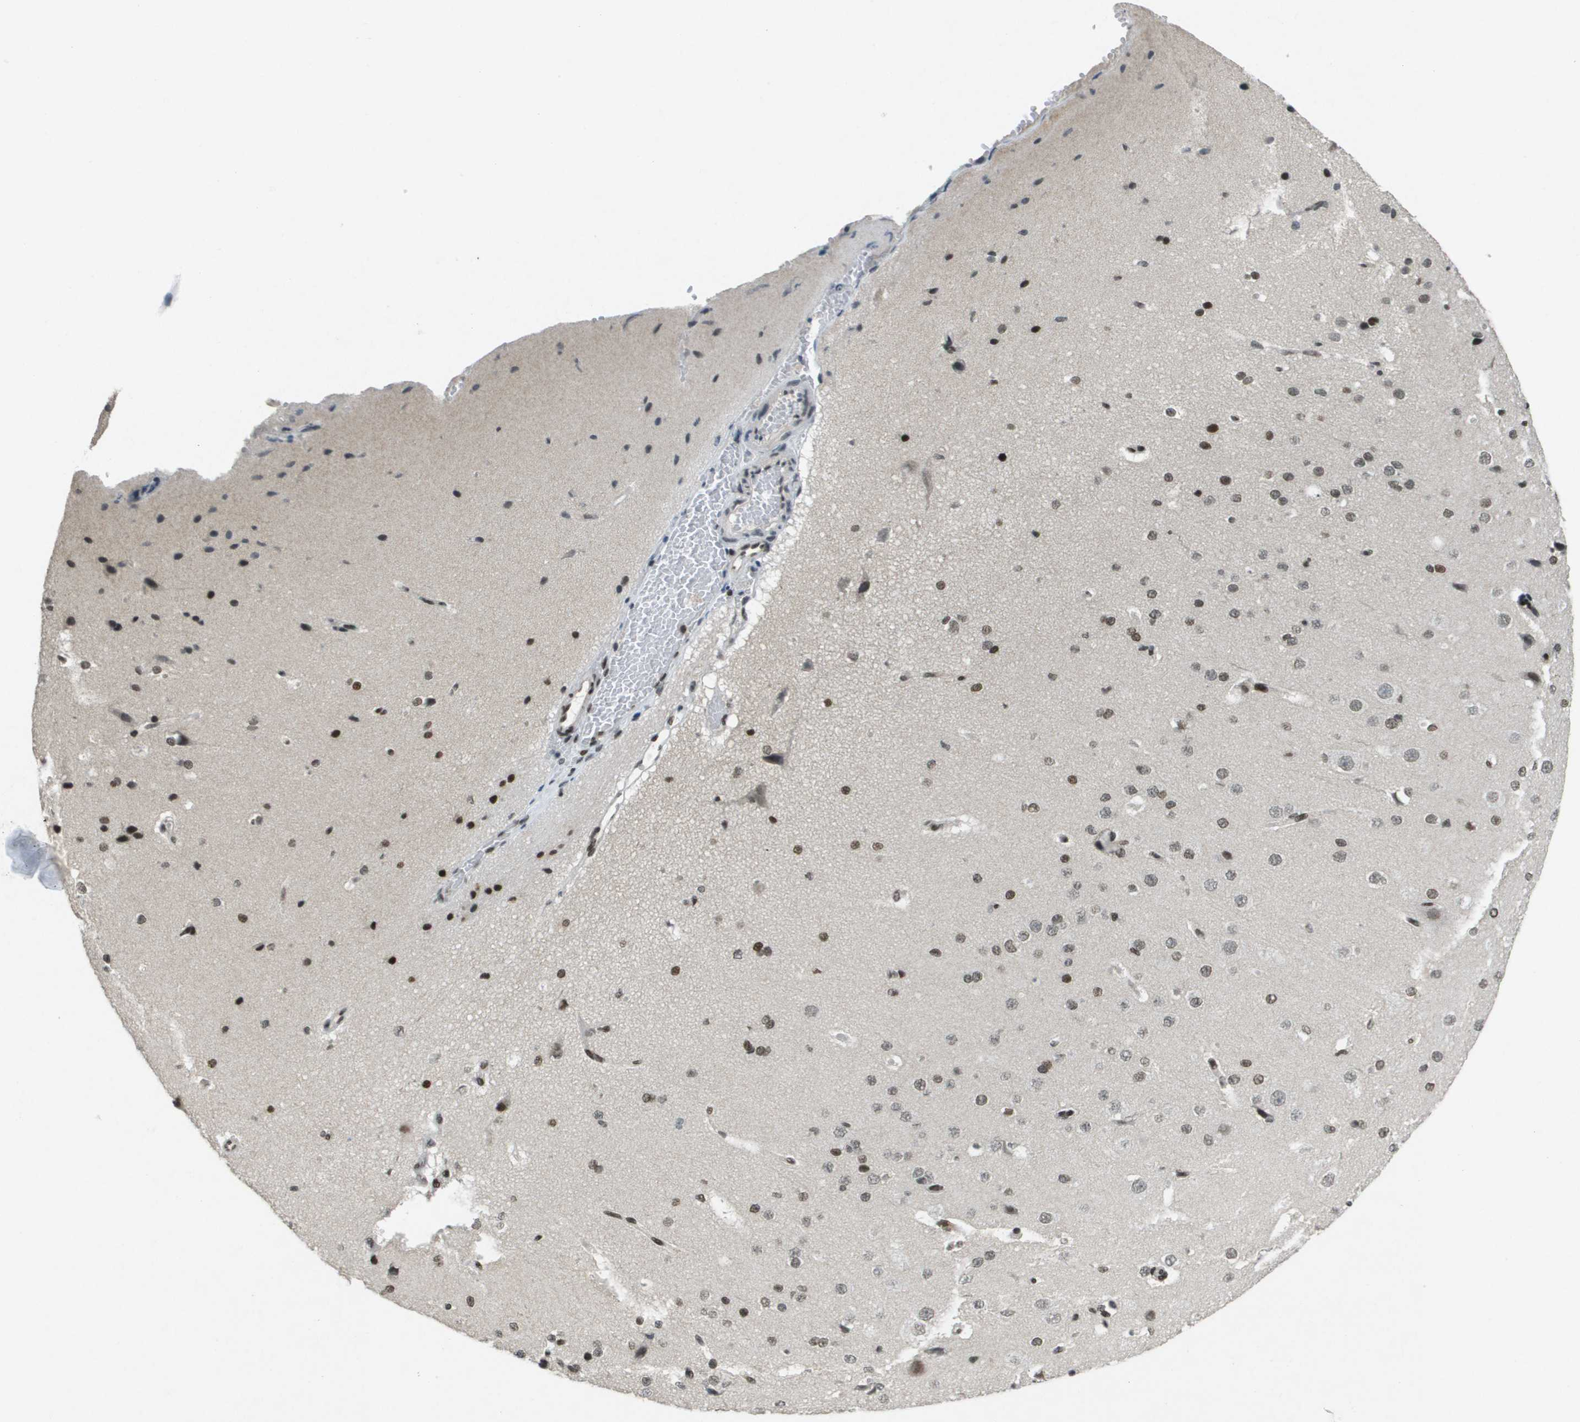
{"staining": {"intensity": "moderate", "quantity": ">75%", "location": "nuclear"}, "tissue": "cerebral cortex", "cell_type": "Endothelial cells", "image_type": "normal", "snomed": [{"axis": "morphology", "description": "Normal tissue, NOS"}, {"axis": "morphology", "description": "Developmental malformation"}, {"axis": "topography", "description": "Cerebral cortex"}], "caption": "Benign cerebral cortex reveals moderate nuclear staining in about >75% of endothelial cells.", "gene": "IRF7", "patient": {"sex": "female", "age": 30}}